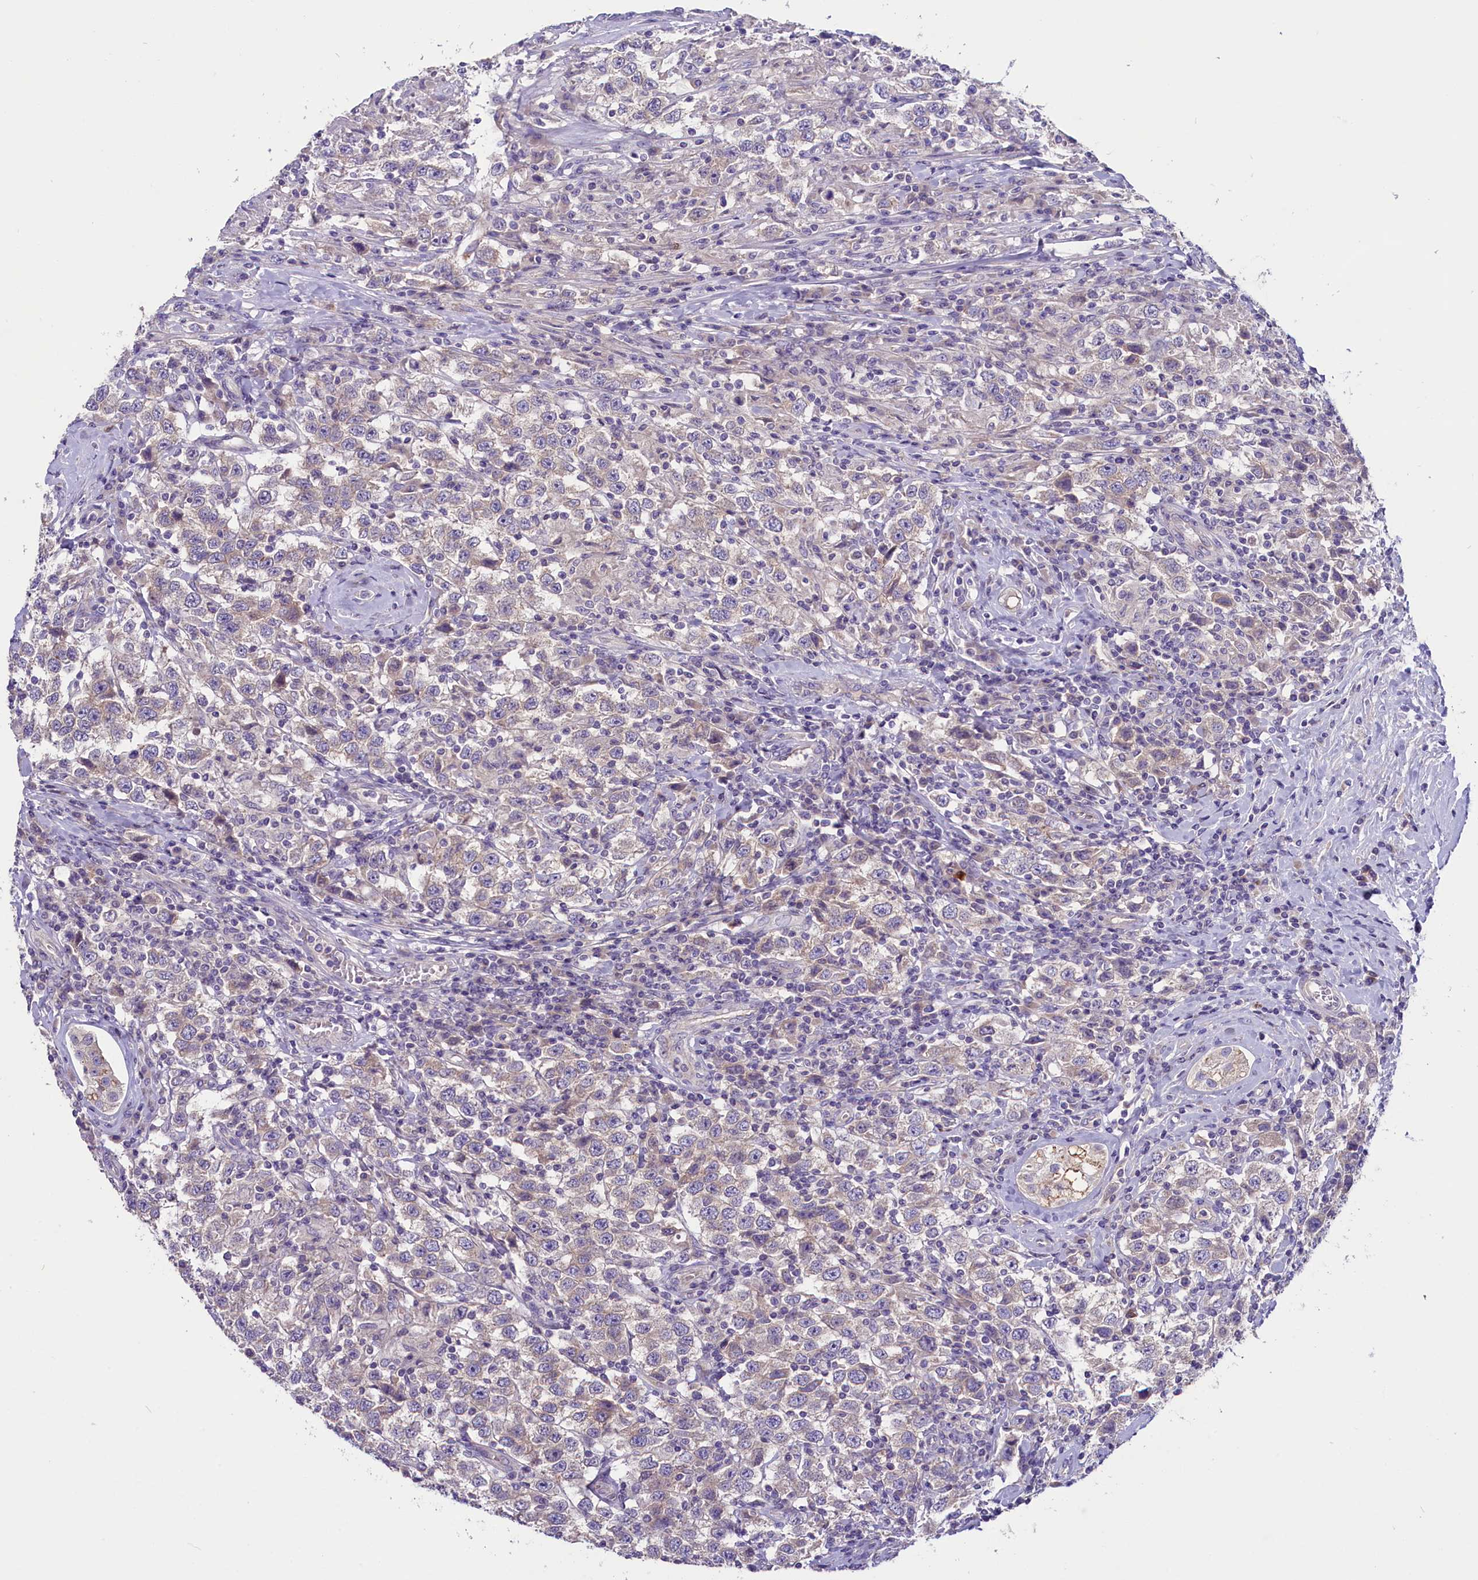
{"staining": {"intensity": "weak", "quantity": "25%-75%", "location": "cytoplasmic/membranous"}, "tissue": "testis cancer", "cell_type": "Tumor cells", "image_type": "cancer", "snomed": [{"axis": "morphology", "description": "Seminoma, NOS"}, {"axis": "topography", "description": "Testis"}], "caption": "The immunohistochemical stain labels weak cytoplasmic/membranous staining in tumor cells of testis seminoma tissue. (brown staining indicates protein expression, while blue staining denotes nuclei).", "gene": "CD99L2", "patient": {"sex": "male", "age": 41}}